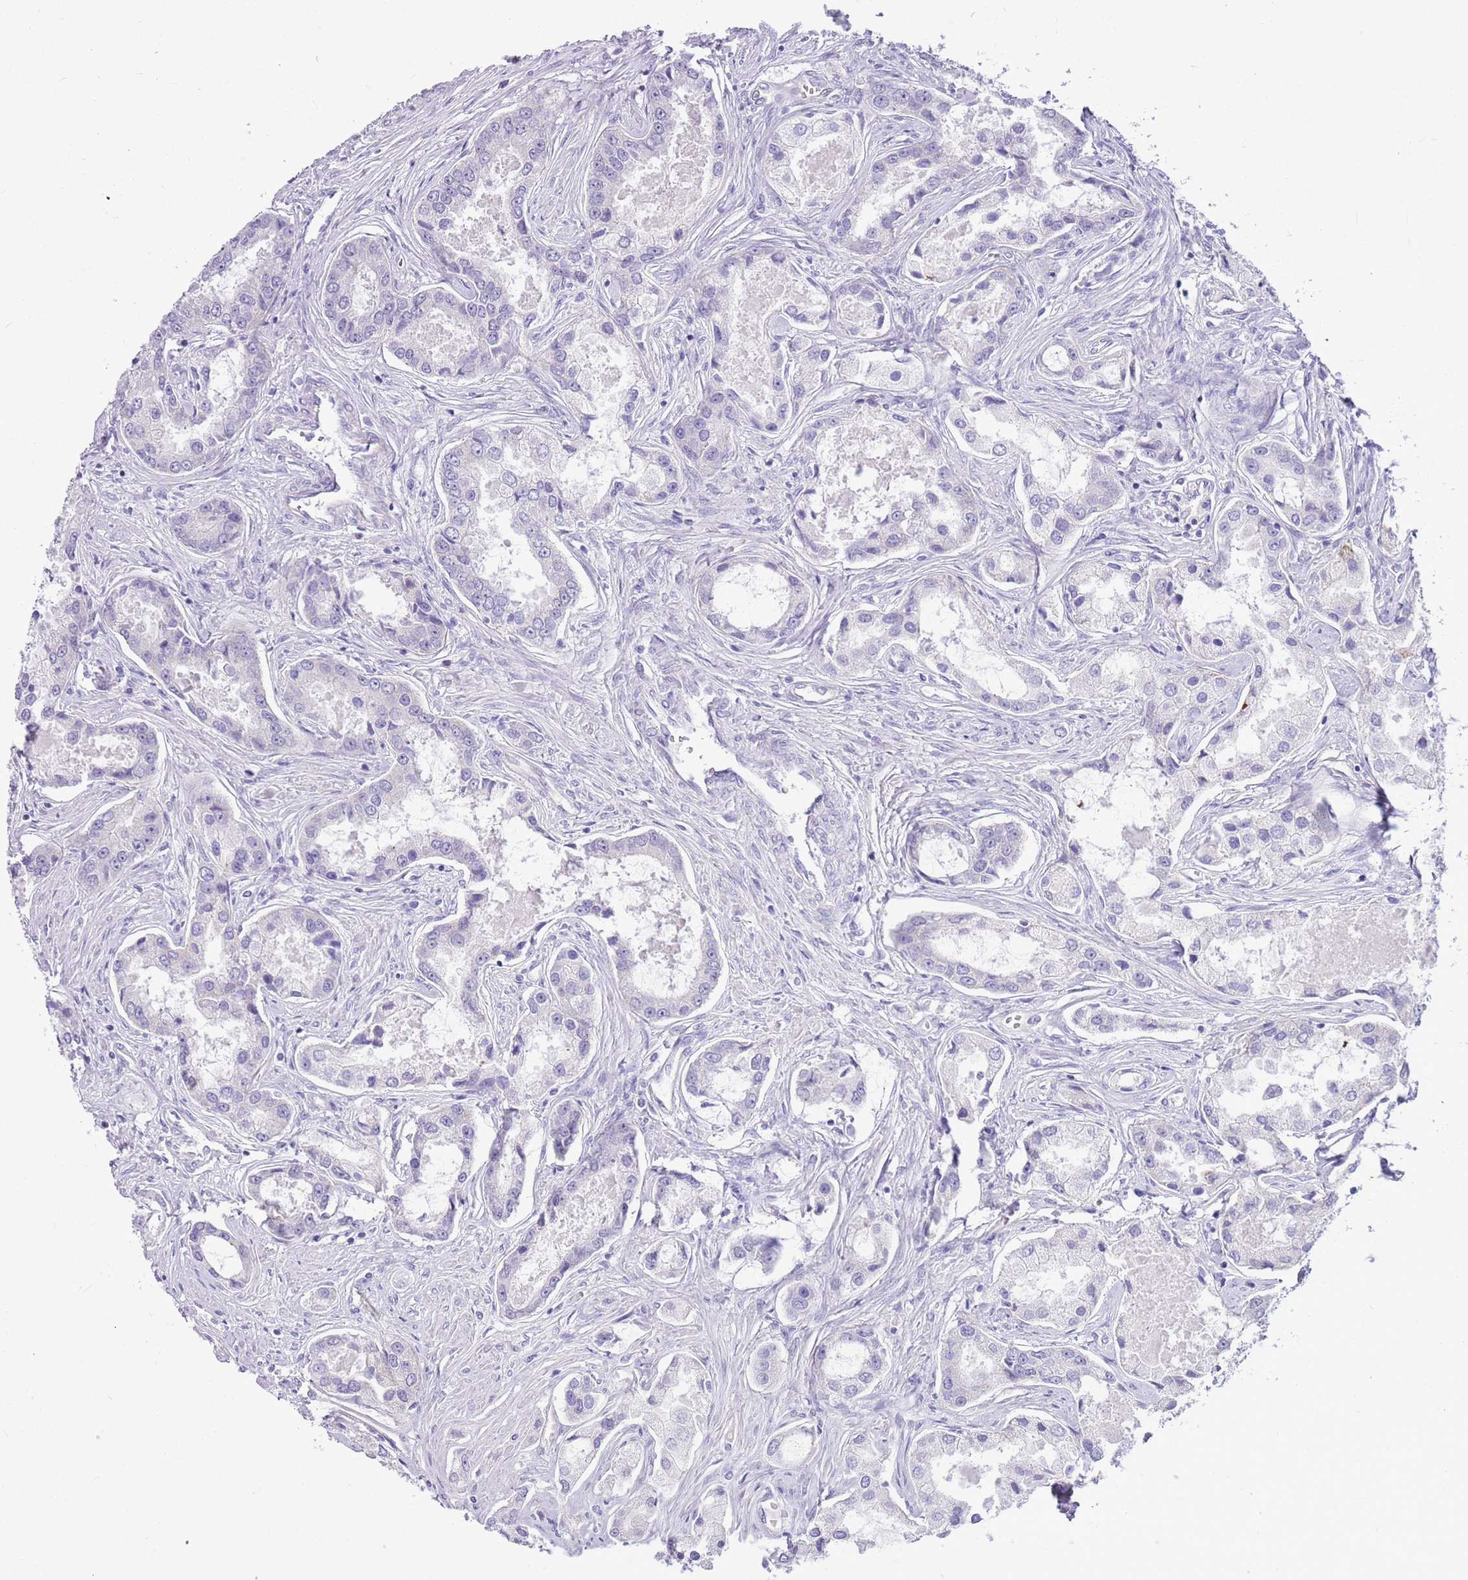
{"staining": {"intensity": "negative", "quantity": "none", "location": "none"}, "tissue": "prostate cancer", "cell_type": "Tumor cells", "image_type": "cancer", "snomed": [{"axis": "morphology", "description": "Adenocarcinoma, Low grade"}, {"axis": "topography", "description": "Prostate"}], "caption": "This is a histopathology image of immunohistochemistry staining of prostate cancer, which shows no expression in tumor cells.", "gene": "PARP8", "patient": {"sex": "male", "age": 68}}